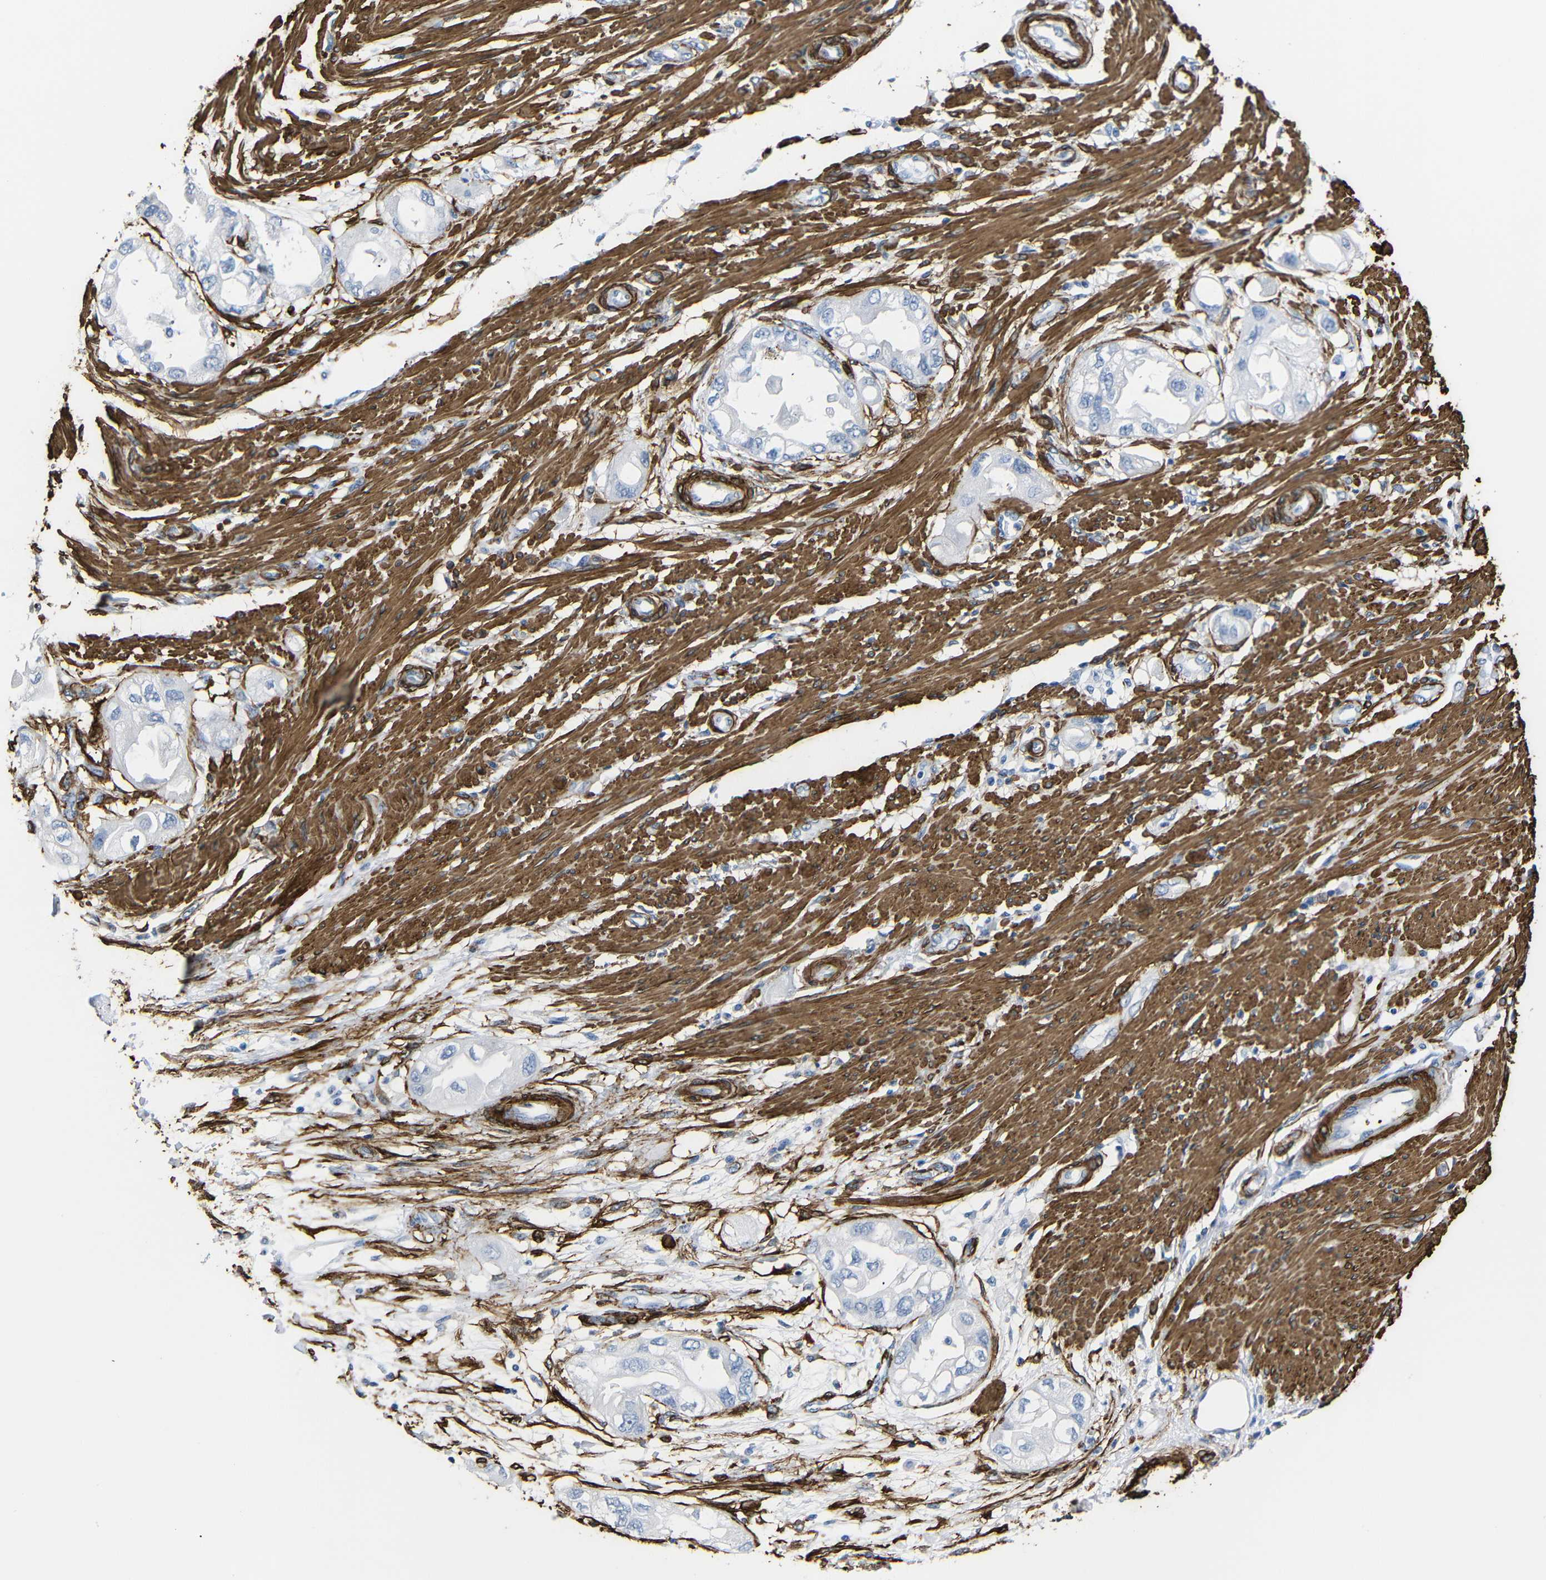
{"staining": {"intensity": "negative", "quantity": "none", "location": "none"}, "tissue": "endometrial cancer", "cell_type": "Tumor cells", "image_type": "cancer", "snomed": [{"axis": "morphology", "description": "Adenocarcinoma, NOS"}, {"axis": "topography", "description": "Endometrium"}], "caption": "IHC image of neoplastic tissue: human endometrial adenocarcinoma stained with DAB reveals no significant protein expression in tumor cells.", "gene": "ACTA2", "patient": {"sex": "female", "age": 67}}